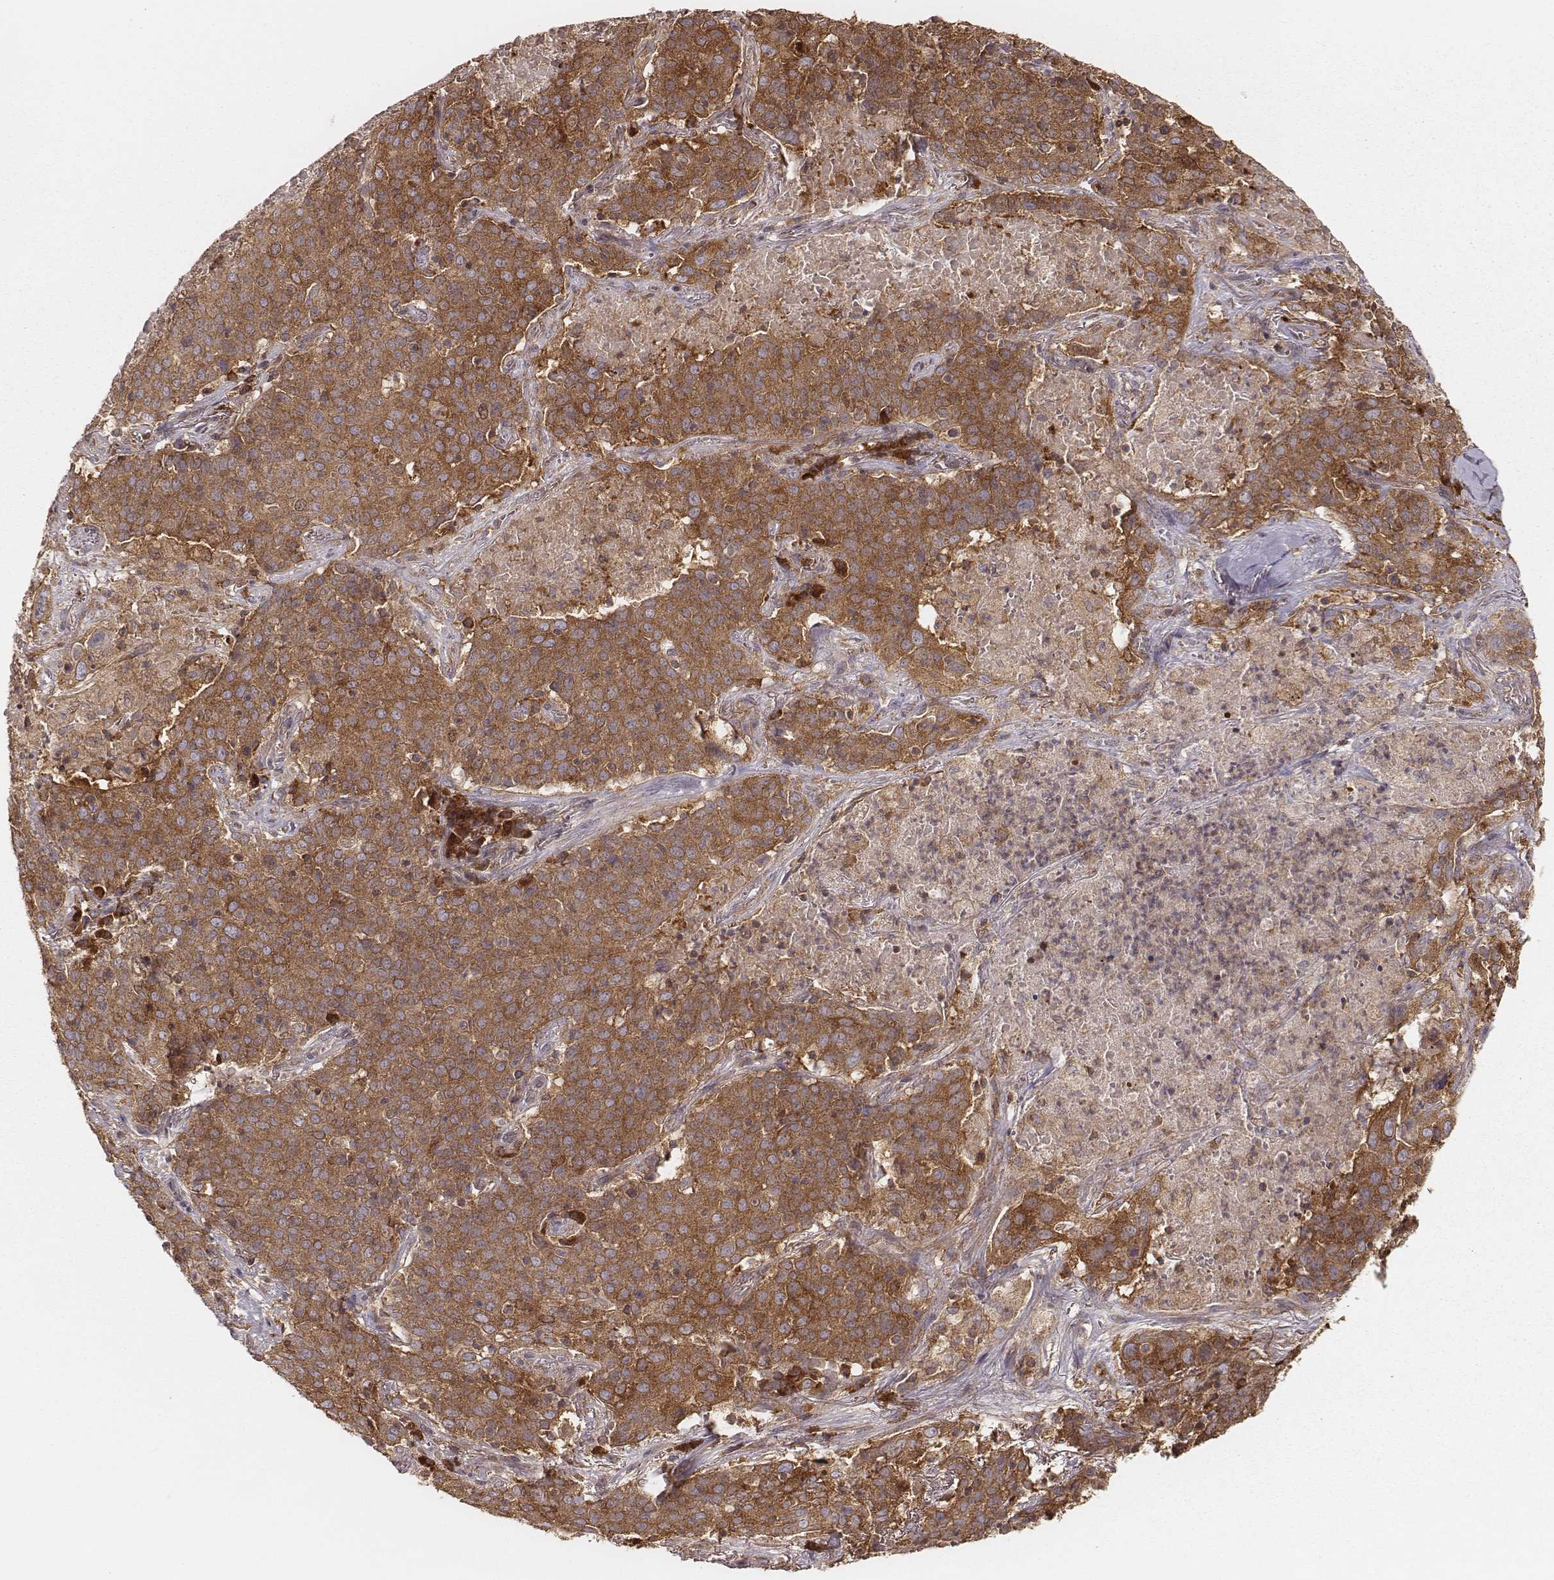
{"staining": {"intensity": "moderate", "quantity": ">75%", "location": "cytoplasmic/membranous"}, "tissue": "lung cancer", "cell_type": "Tumor cells", "image_type": "cancer", "snomed": [{"axis": "morphology", "description": "Squamous cell carcinoma, NOS"}, {"axis": "topography", "description": "Lung"}], "caption": "This is a micrograph of immunohistochemistry staining of squamous cell carcinoma (lung), which shows moderate expression in the cytoplasmic/membranous of tumor cells.", "gene": "CARS1", "patient": {"sex": "male", "age": 82}}